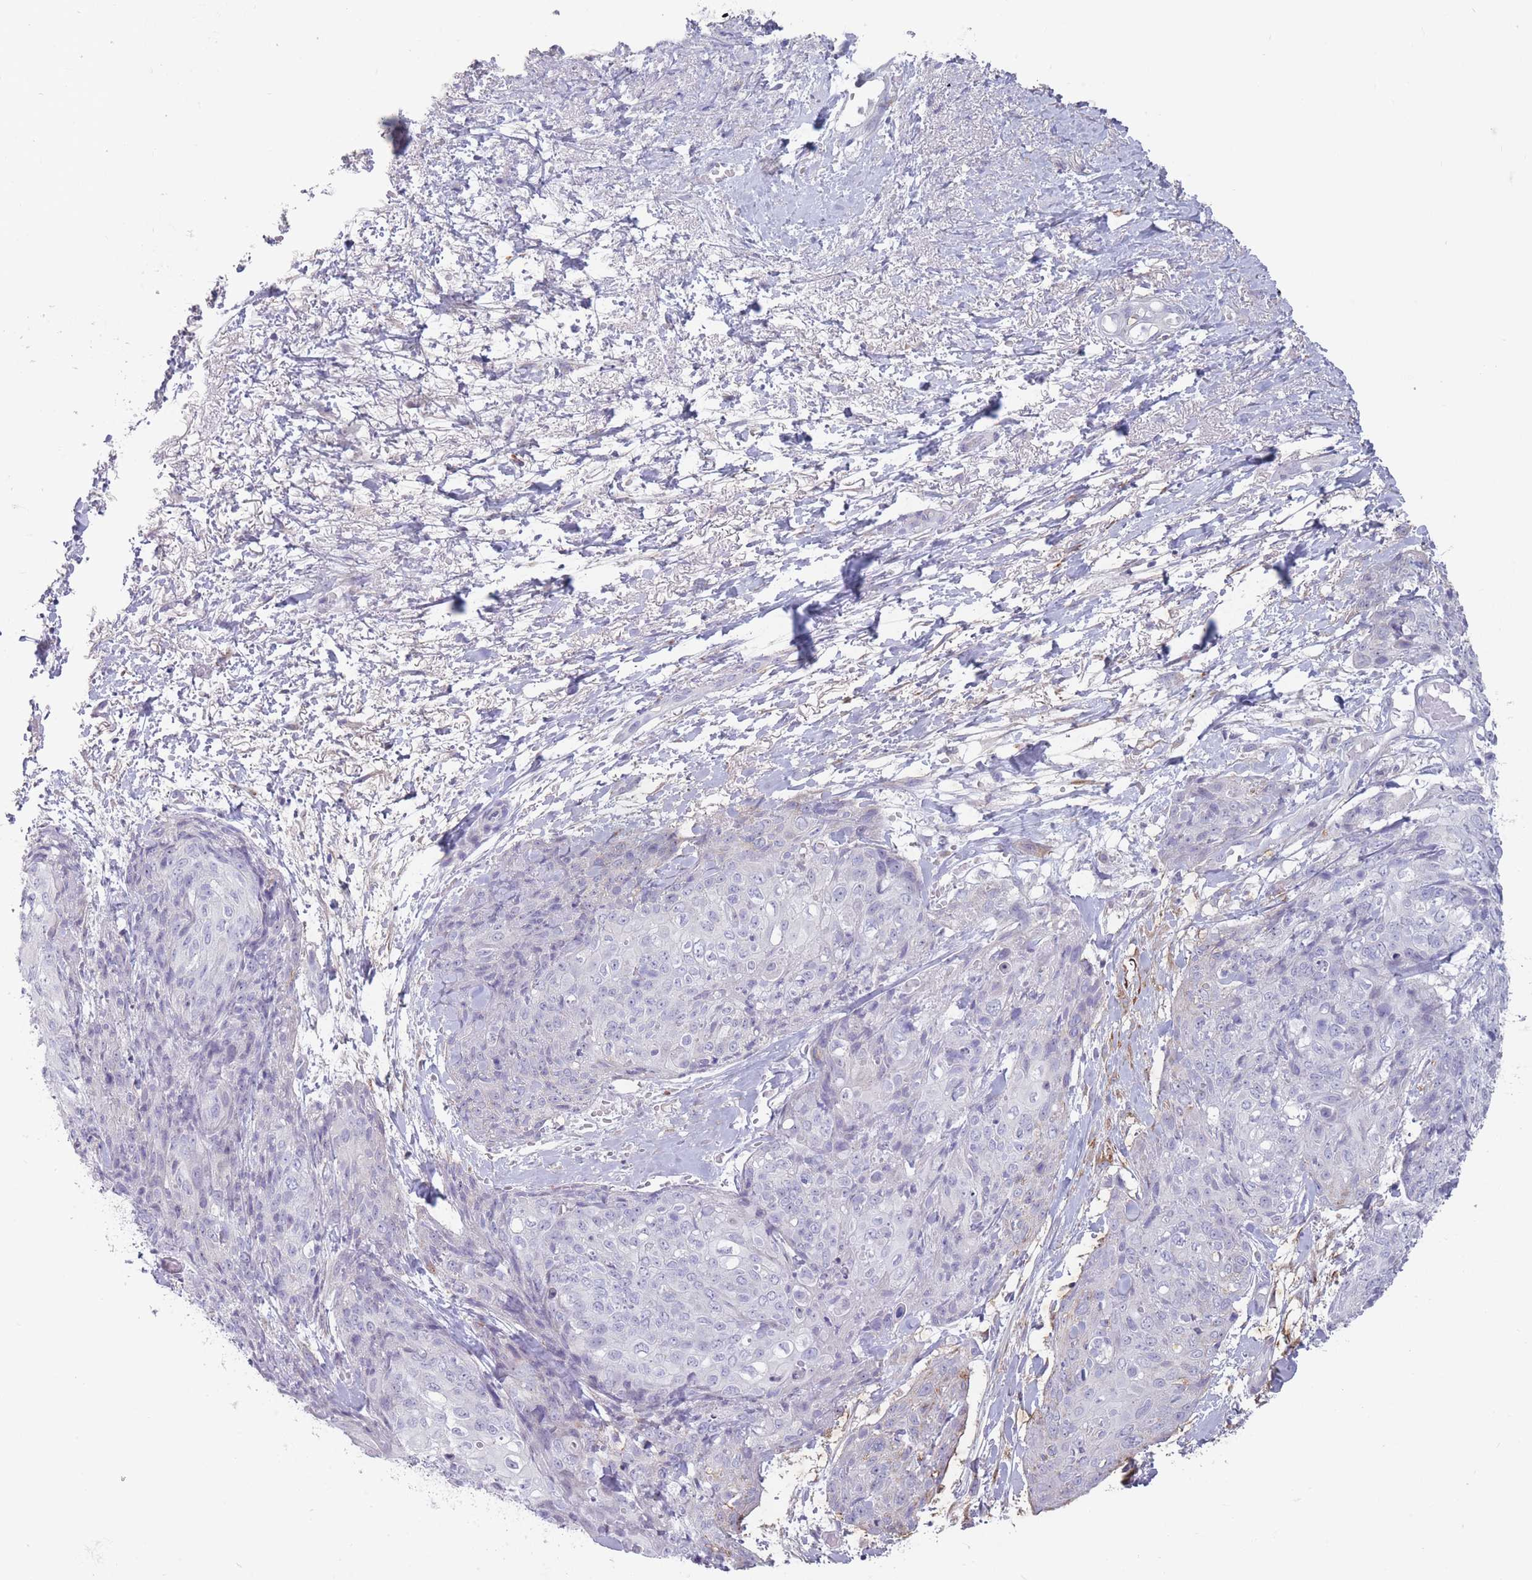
{"staining": {"intensity": "negative", "quantity": "none", "location": "none"}, "tissue": "skin cancer", "cell_type": "Tumor cells", "image_type": "cancer", "snomed": [{"axis": "morphology", "description": "Squamous cell carcinoma, NOS"}, {"axis": "topography", "description": "Skin"}, {"axis": "topography", "description": "Vulva"}], "caption": "Tumor cells show no significant protein expression in skin cancer (squamous cell carcinoma).", "gene": "PAIP2B", "patient": {"sex": "female", "age": 85}}